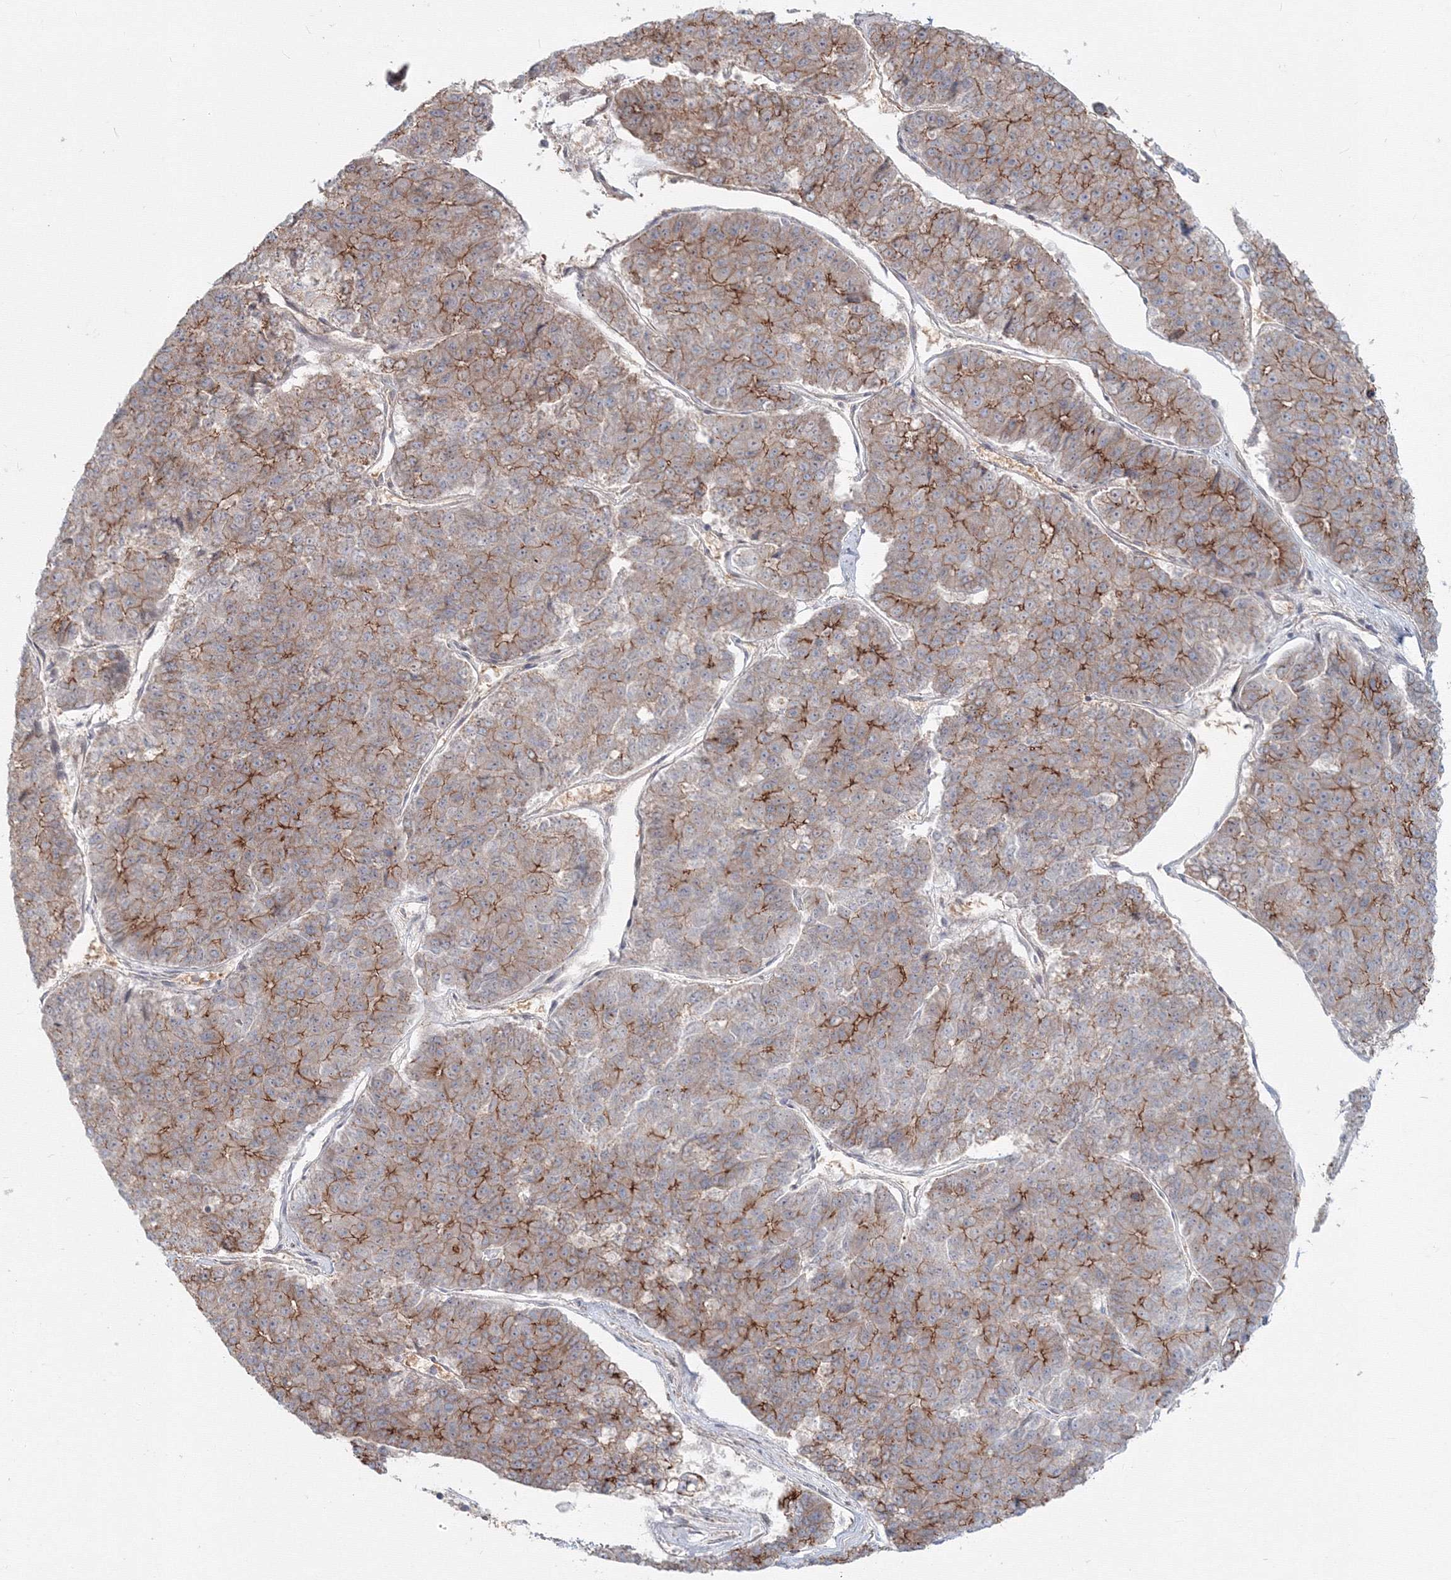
{"staining": {"intensity": "moderate", "quantity": ">75%", "location": "cytoplasmic/membranous"}, "tissue": "pancreatic cancer", "cell_type": "Tumor cells", "image_type": "cancer", "snomed": [{"axis": "morphology", "description": "Adenocarcinoma, NOS"}, {"axis": "topography", "description": "Pancreas"}], "caption": "Pancreatic cancer stained for a protein (brown) demonstrates moderate cytoplasmic/membranous positive staining in approximately >75% of tumor cells.", "gene": "SH3PXD2A", "patient": {"sex": "male", "age": 50}}